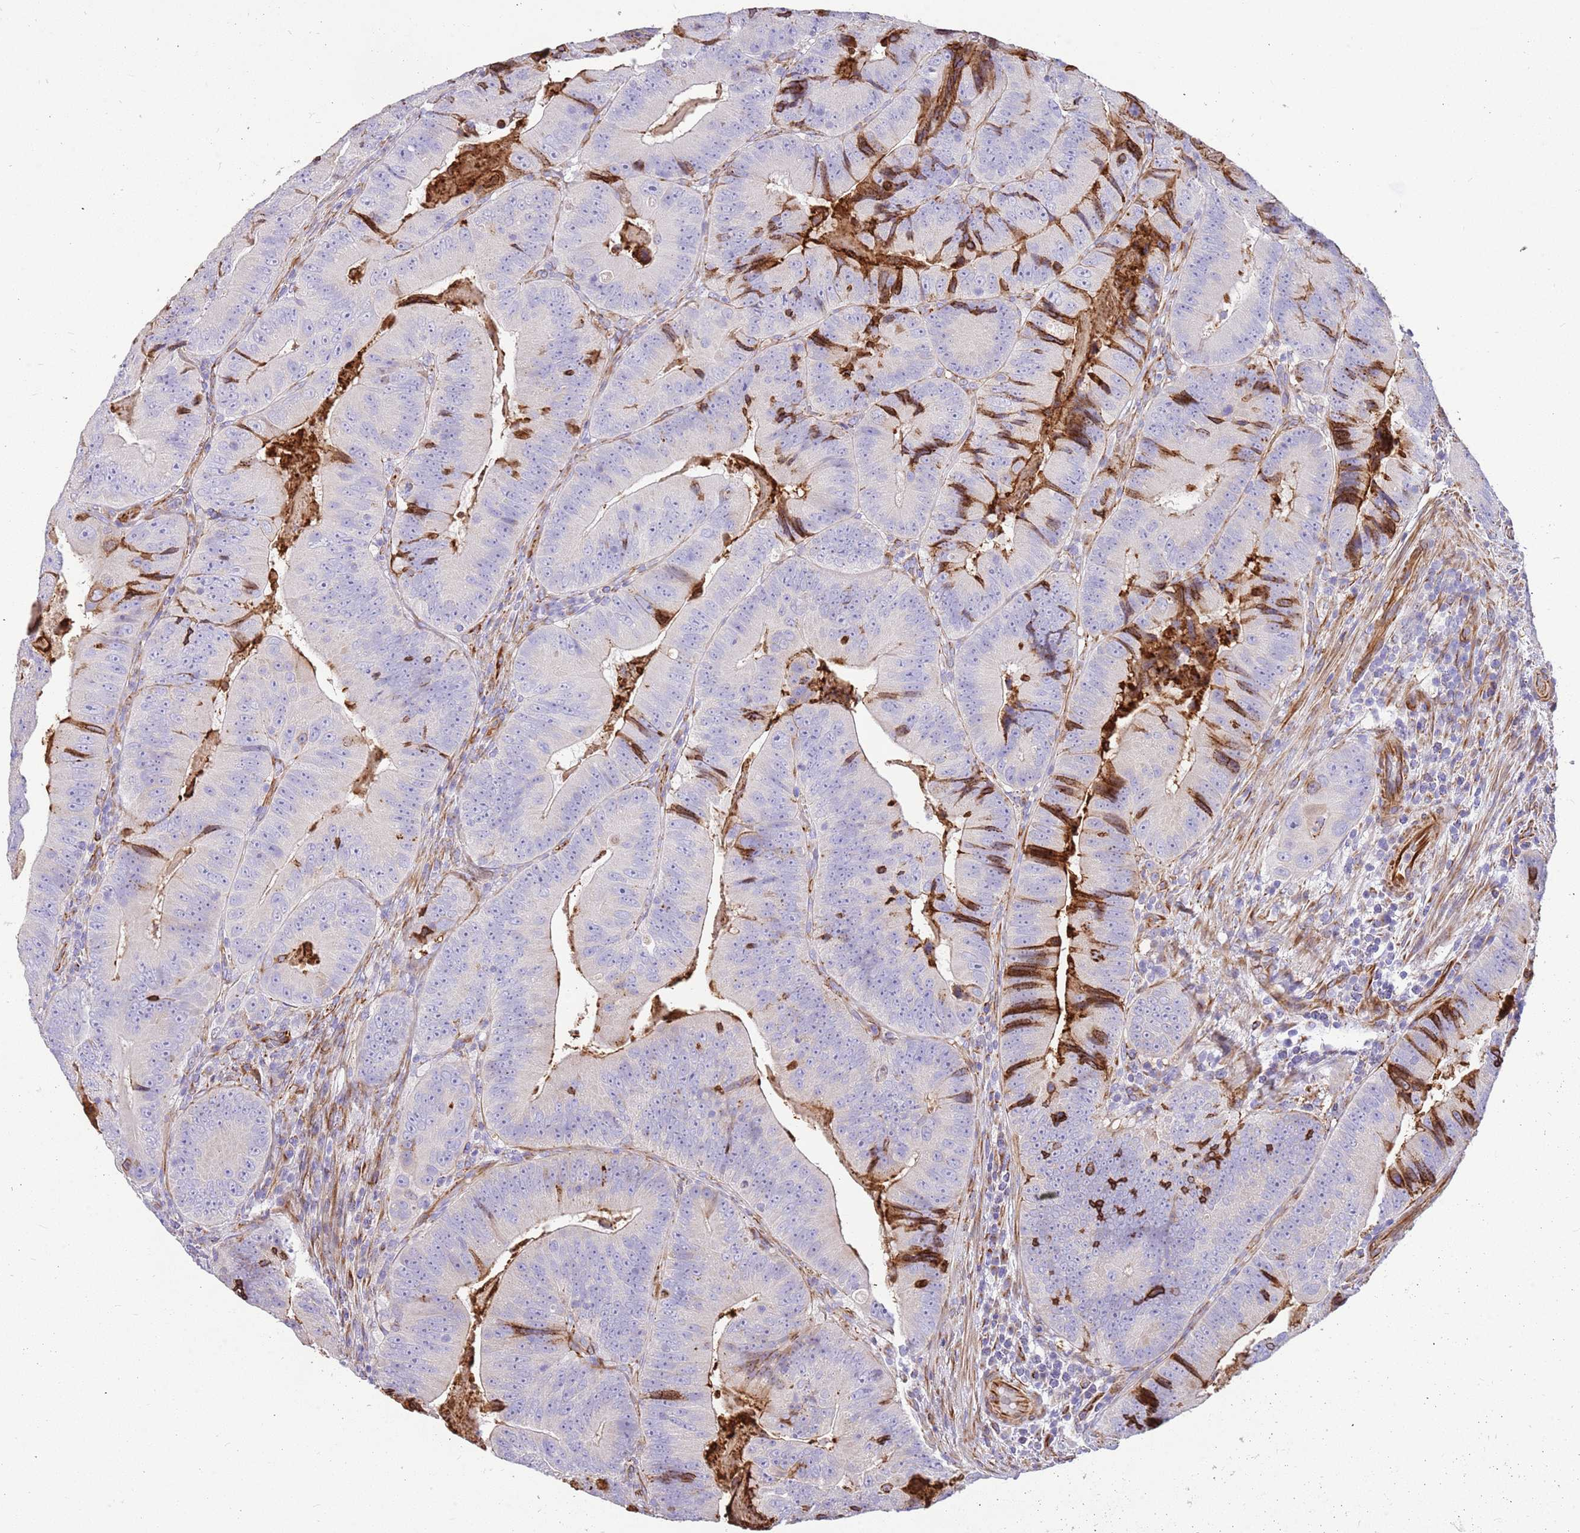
{"staining": {"intensity": "strong", "quantity": "<25%", "location": "cytoplasmic/membranous"}, "tissue": "colorectal cancer", "cell_type": "Tumor cells", "image_type": "cancer", "snomed": [{"axis": "morphology", "description": "Adenocarcinoma, NOS"}, {"axis": "topography", "description": "Colon"}], "caption": "Strong cytoplasmic/membranous positivity for a protein is seen in approximately <25% of tumor cells of colorectal cancer (adenocarcinoma) using immunohistochemistry (IHC).", "gene": "ZDHHC1", "patient": {"sex": "female", "age": 86}}